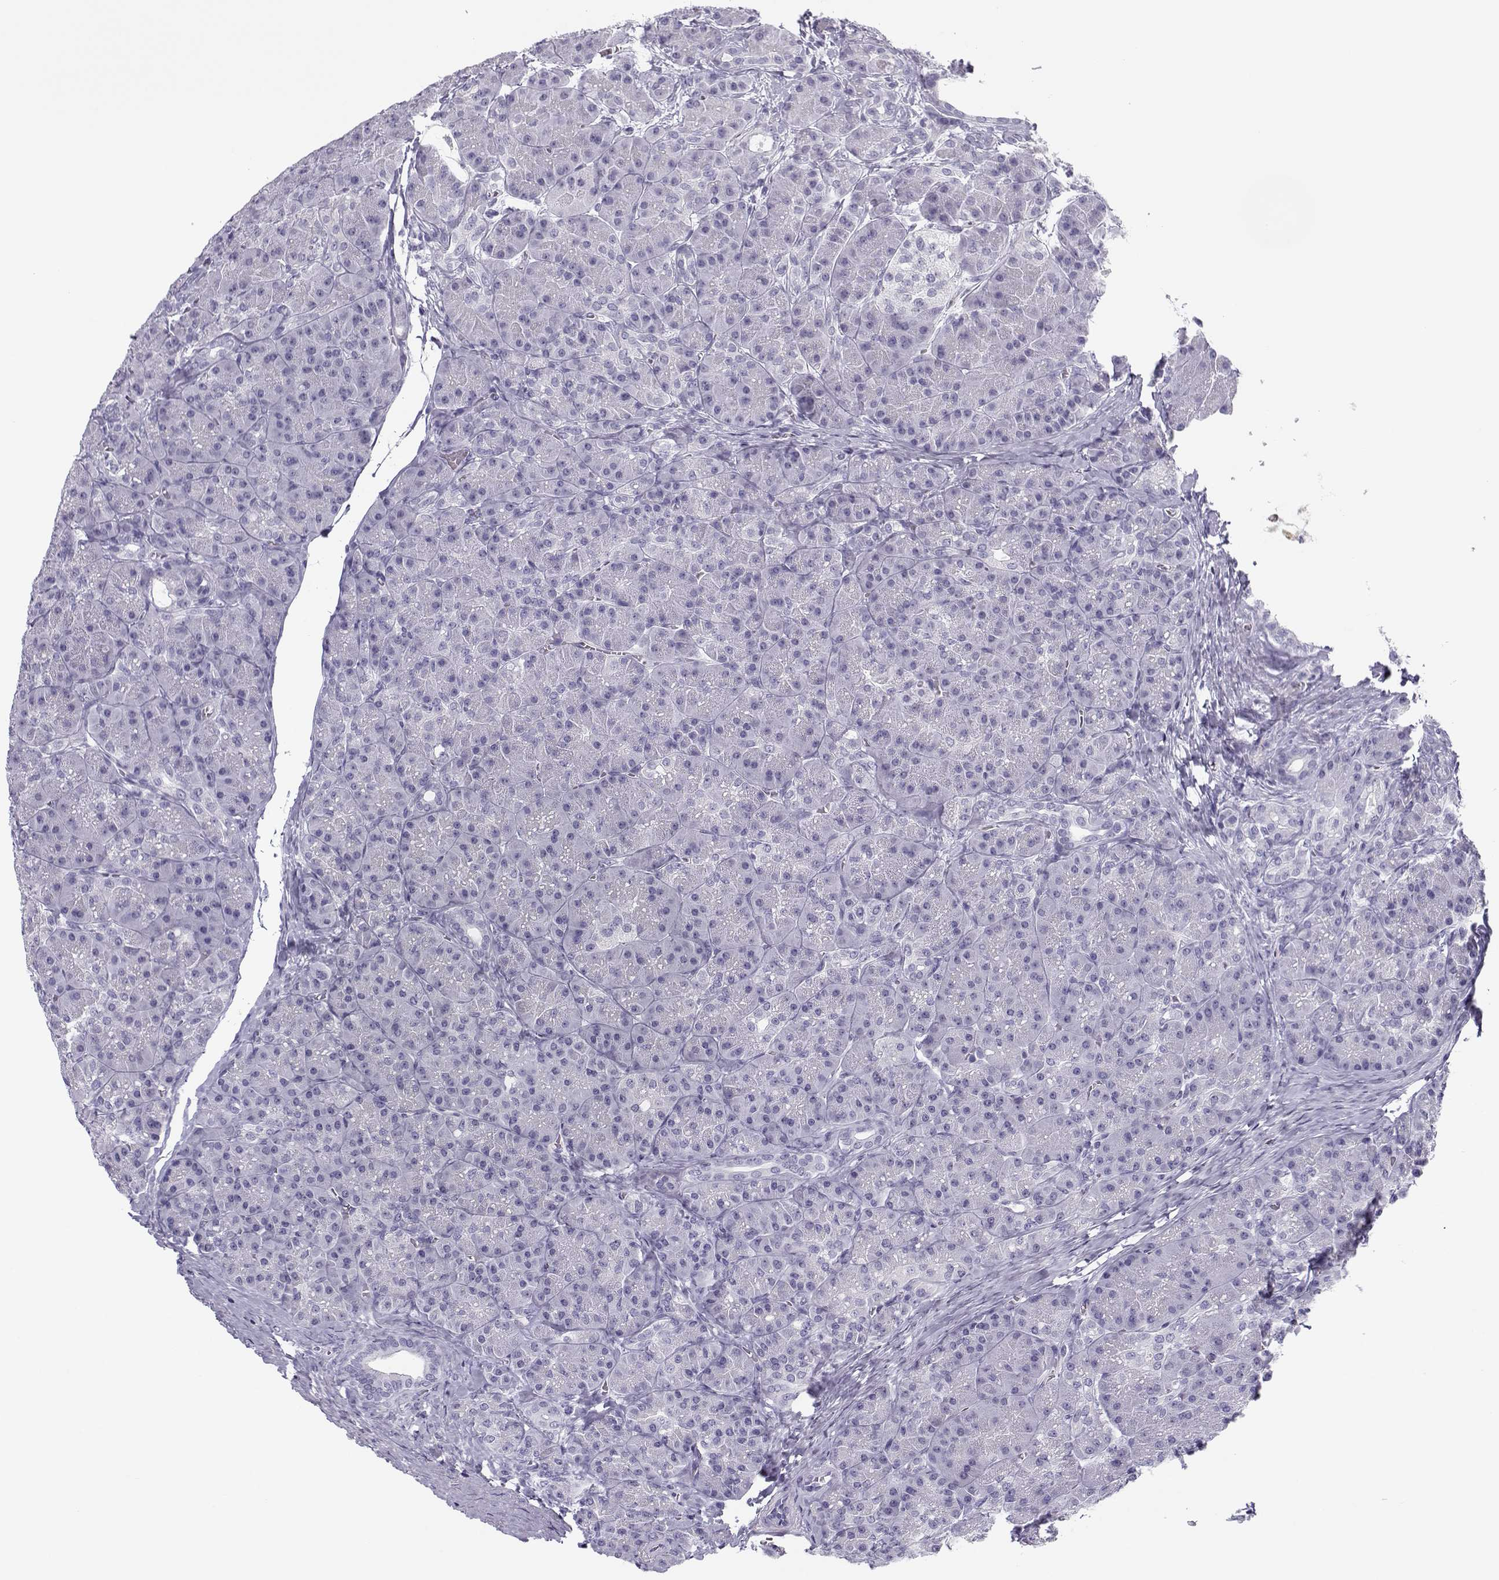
{"staining": {"intensity": "negative", "quantity": "none", "location": "none"}, "tissue": "pancreas", "cell_type": "Exocrine glandular cells", "image_type": "normal", "snomed": [{"axis": "morphology", "description": "Normal tissue, NOS"}, {"axis": "topography", "description": "Pancreas"}], "caption": "There is no significant expression in exocrine glandular cells of pancreas. Nuclei are stained in blue.", "gene": "CFAP77", "patient": {"sex": "male", "age": 57}}